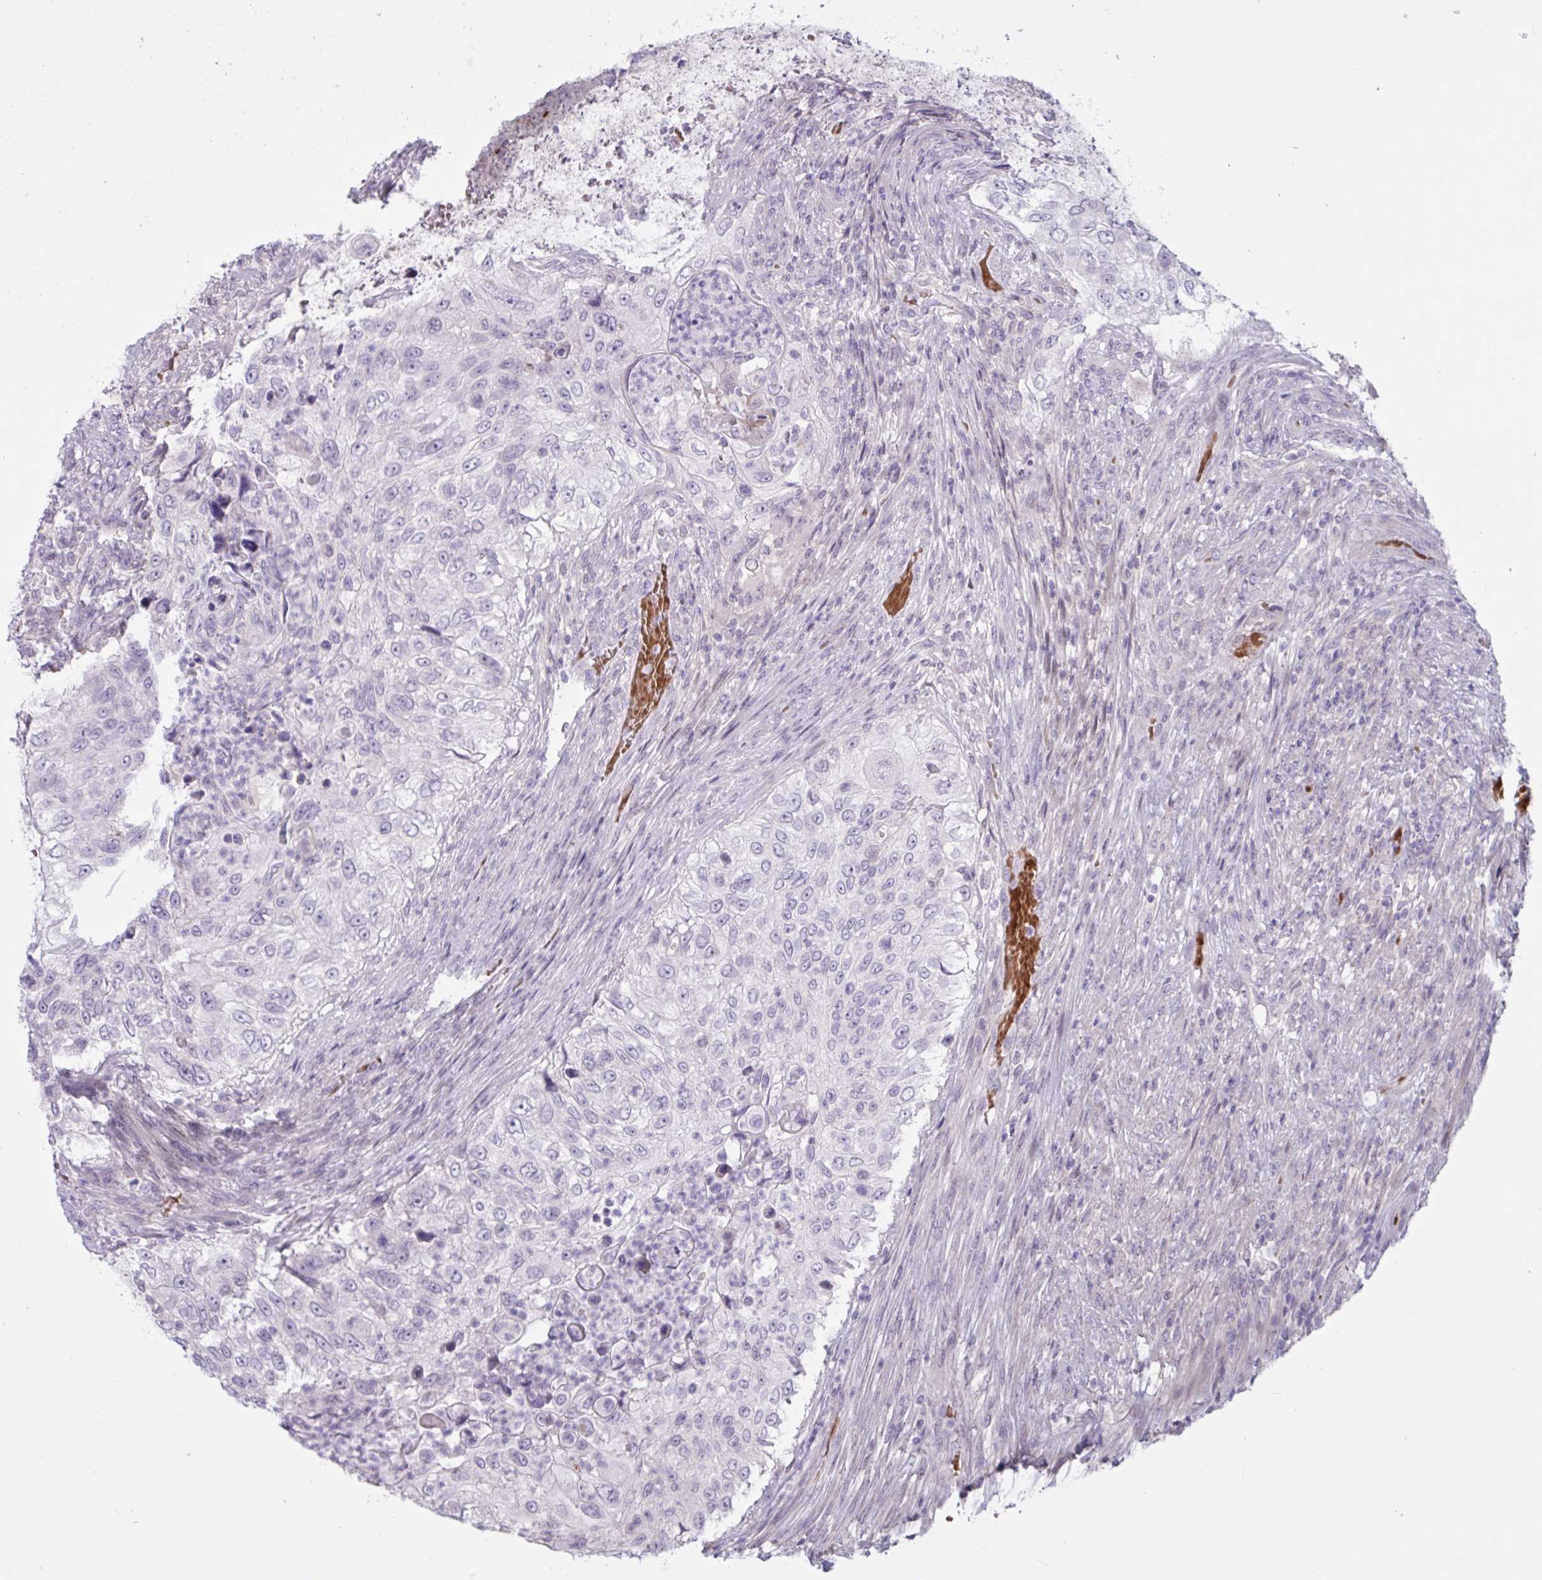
{"staining": {"intensity": "negative", "quantity": "none", "location": "none"}, "tissue": "urothelial cancer", "cell_type": "Tumor cells", "image_type": "cancer", "snomed": [{"axis": "morphology", "description": "Urothelial carcinoma, High grade"}, {"axis": "topography", "description": "Urinary bladder"}], "caption": "High magnification brightfield microscopy of high-grade urothelial carcinoma stained with DAB (brown) and counterstained with hematoxylin (blue): tumor cells show no significant expression. (Stains: DAB (3,3'-diaminobenzidine) immunohistochemistry (IHC) with hematoxylin counter stain, Microscopy: brightfield microscopy at high magnification).", "gene": "RFPL4B", "patient": {"sex": "female", "age": 60}}